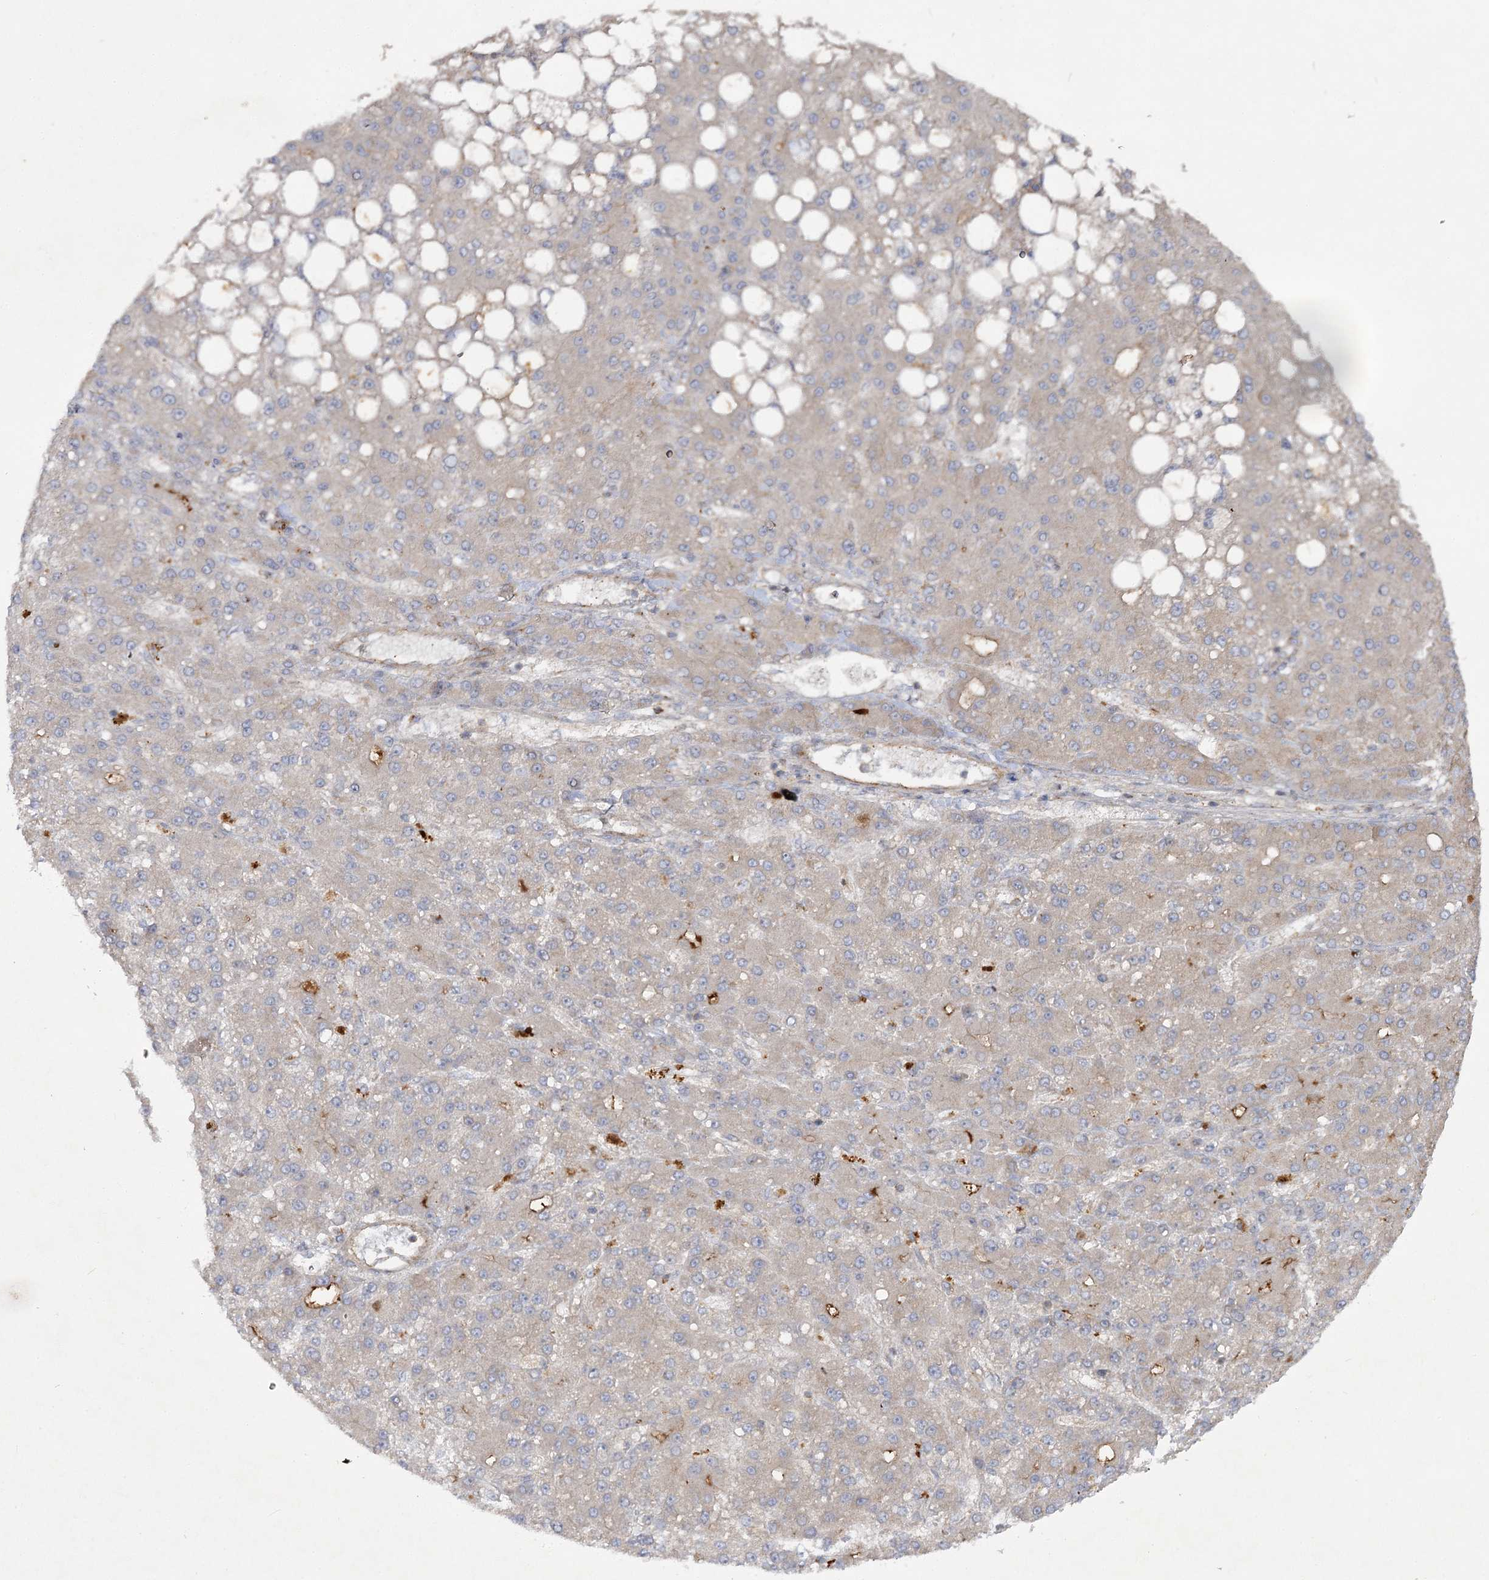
{"staining": {"intensity": "weak", "quantity": "25%-75%", "location": "cytoplasmic/membranous"}, "tissue": "liver cancer", "cell_type": "Tumor cells", "image_type": "cancer", "snomed": [{"axis": "morphology", "description": "Carcinoma, Hepatocellular, NOS"}, {"axis": "topography", "description": "Liver"}], "caption": "A low amount of weak cytoplasmic/membranous positivity is present in approximately 25%-75% of tumor cells in liver cancer tissue.", "gene": "KIAA0825", "patient": {"sex": "male", "age": 67}}